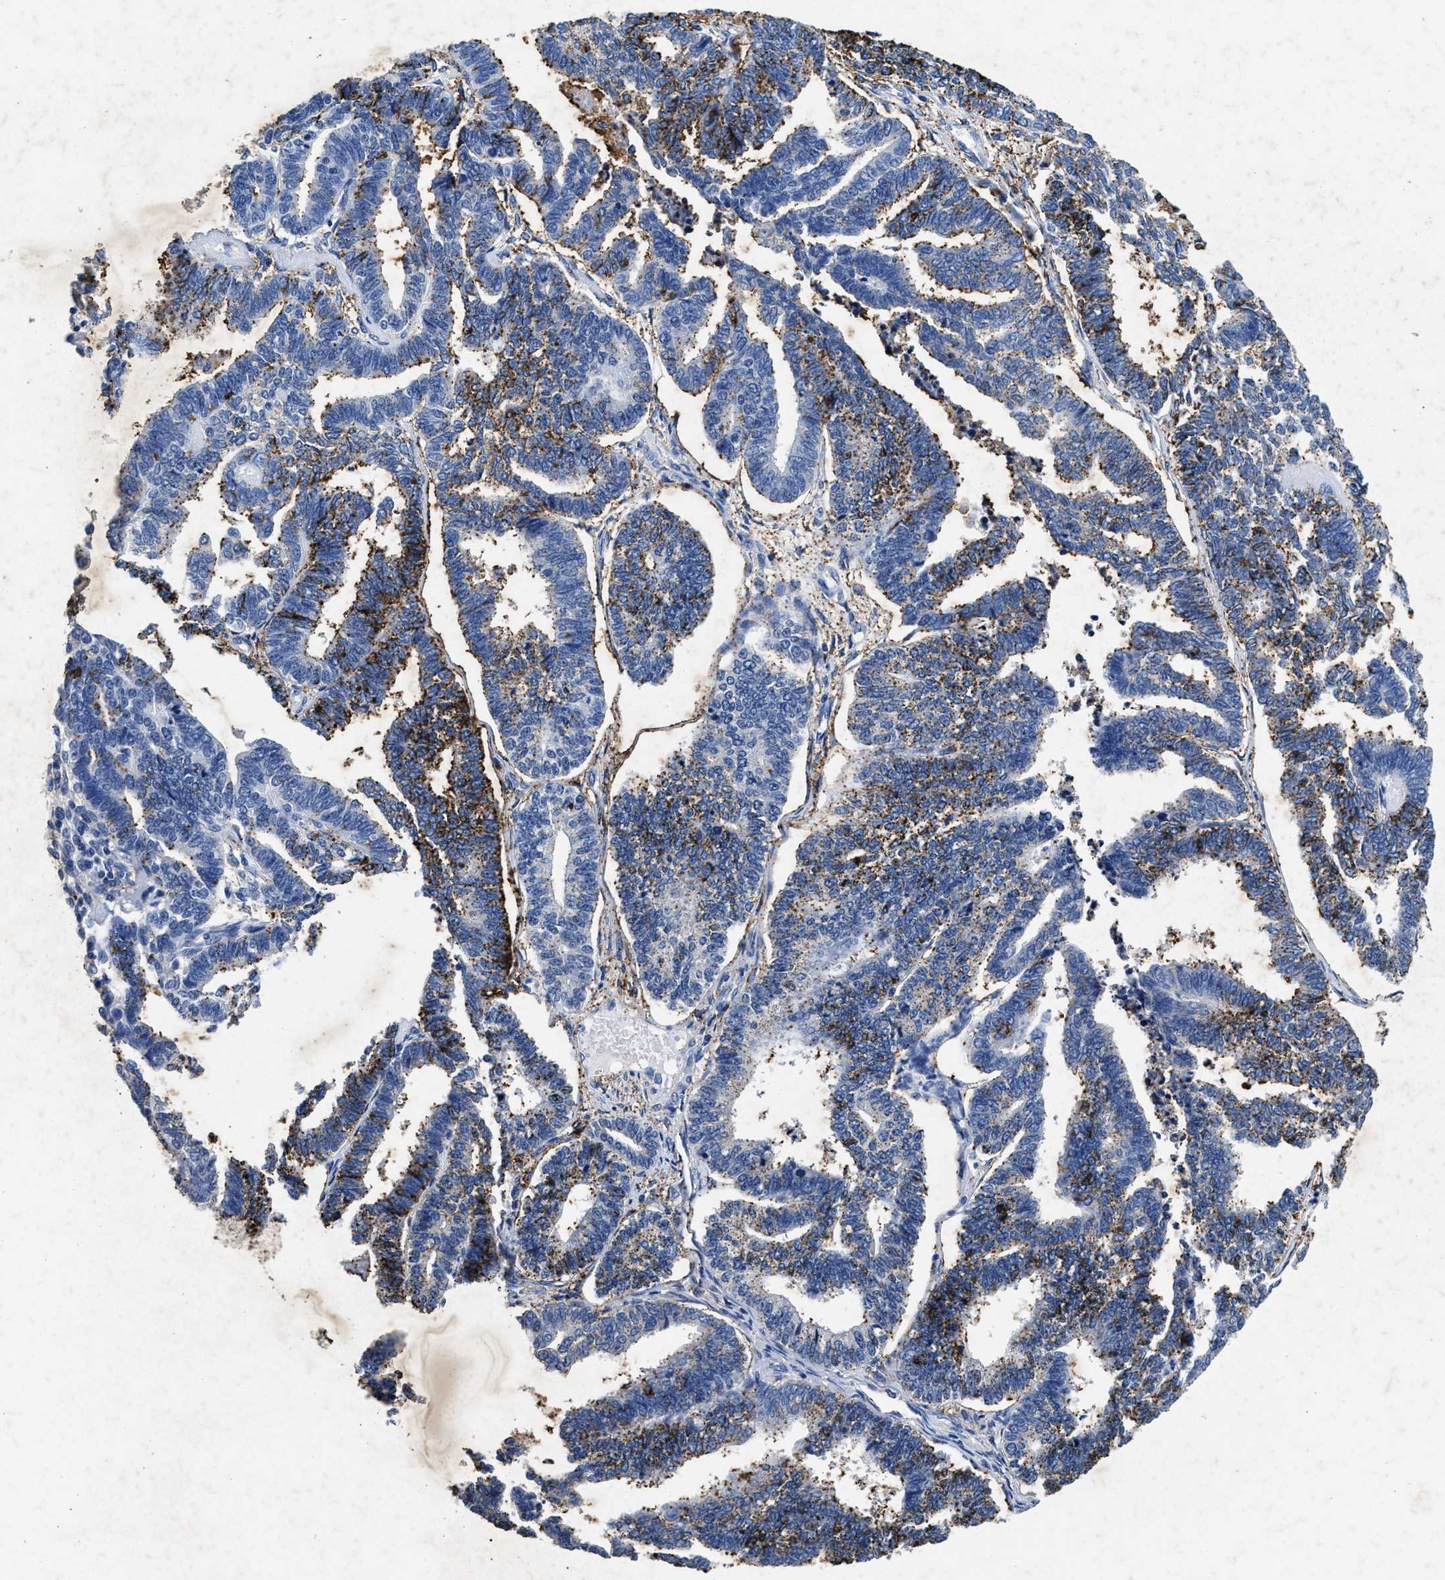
{"staining": {"intensity": "strong", "quantity": "25%-75%", "location": "cytoplasmic/membranous"}, "tissue": "endometrial cancer", "cell_type": "Tumor cells", "image_type": "cancer", "snomed": [{"axis": "morphology", "description": "Adenocarcinoma, NOS"}, {"axis": "topography", "description": "Endometrium"}], "caption": "IHC histopathology image of human adenocarcinoma (endometrial) stained for a protein (brown), which shows high levels of strong cytoplasmic/membranous staining in approximately 25%-75% of tumor cells.", "gene": "LTB4R2", "patient": {"sex": "female", "age": 70}}